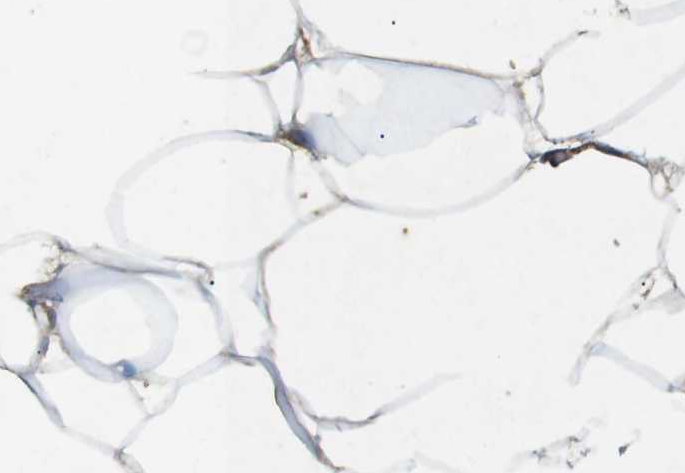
{"staining": {"intensity": "moderate", "quantity": ">75%", "location": "cytoplasmic/membranous"}, "tissue": "adipose tissue", "cell_type": "Adipocytes", "image_type": "normal", "snomed": [{"axis": "morphology", "description": "Normal tissue, NOS"}, {"axis": "topography", "description": "Breast"}, {"axis": "topography", "description": "Adipose tissue"}], "caption": "Immunohistochemical staining of normal adipose tissue demonstrates moderate cytoplasmic/membranous protein expression in about >75% of adipocytes. The protein is stained brown, and the nuclei are stained in blue (DAB (3,3'-diaminobenzidine) IHC with brightfield microscopy, high magnification).", "gene": "TAP1", "patient": {"sex": "female", "age": 25}}